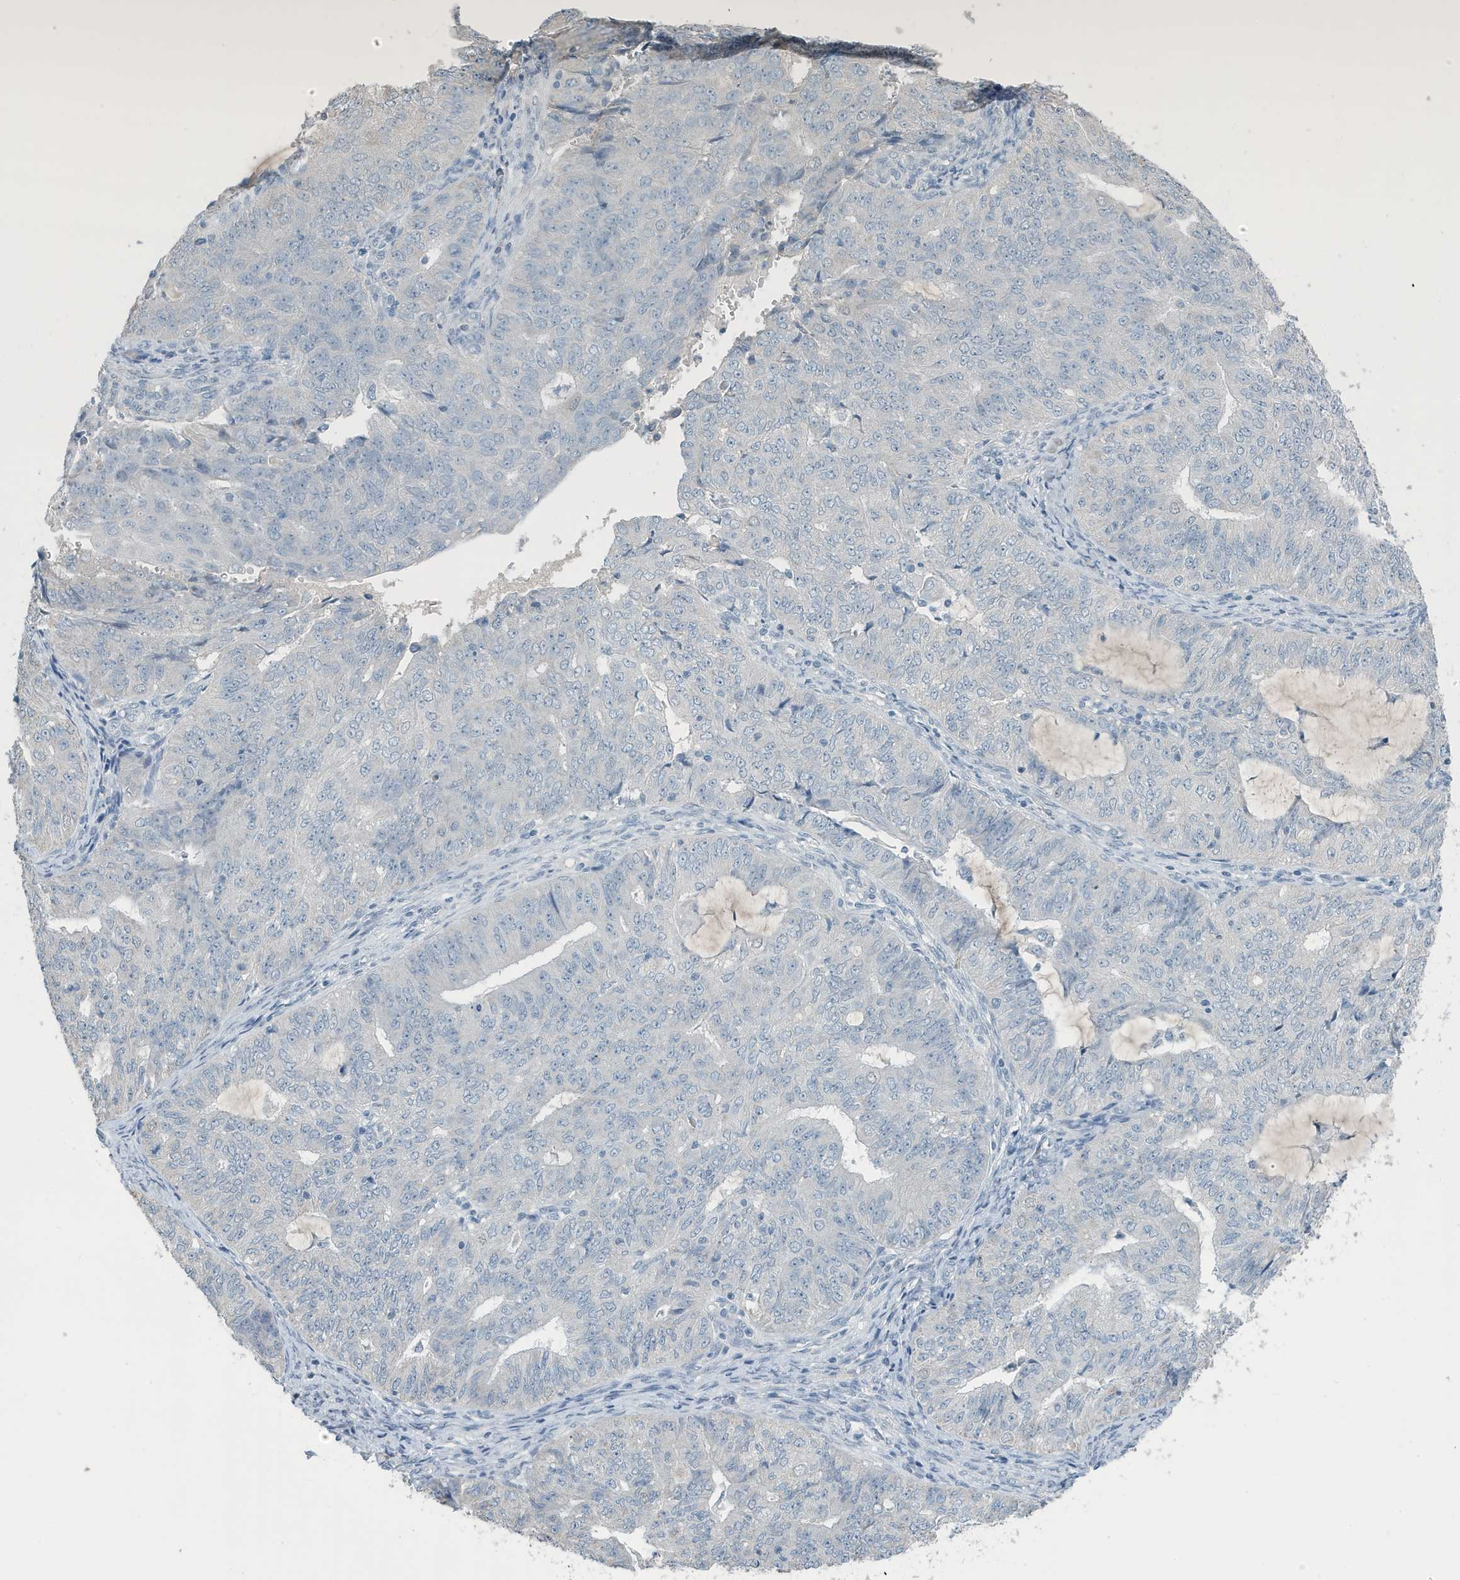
{"staining": {"intensity": "negative", "quantity": "none", "location": "none"}, "tissue": "endometrial cancer", "cell_type": "Tumor cells", "image_type": "cancer", "snomed": [{"axis": "morphology", "description": "Adenocarcinoma, NOS"}, {"axis": "topography", "description": "Endometrium"}], "caption": "Endometrial adenocarcinoma was stained to show a protein in brown. There is no significant expression in tumor cells. The staining is performed using DAB brown chromogen with nuclei counter-stained in using hematoxylin.", "gene": "UGT2B4", "patient": {"sex": "female", "age": 32}}